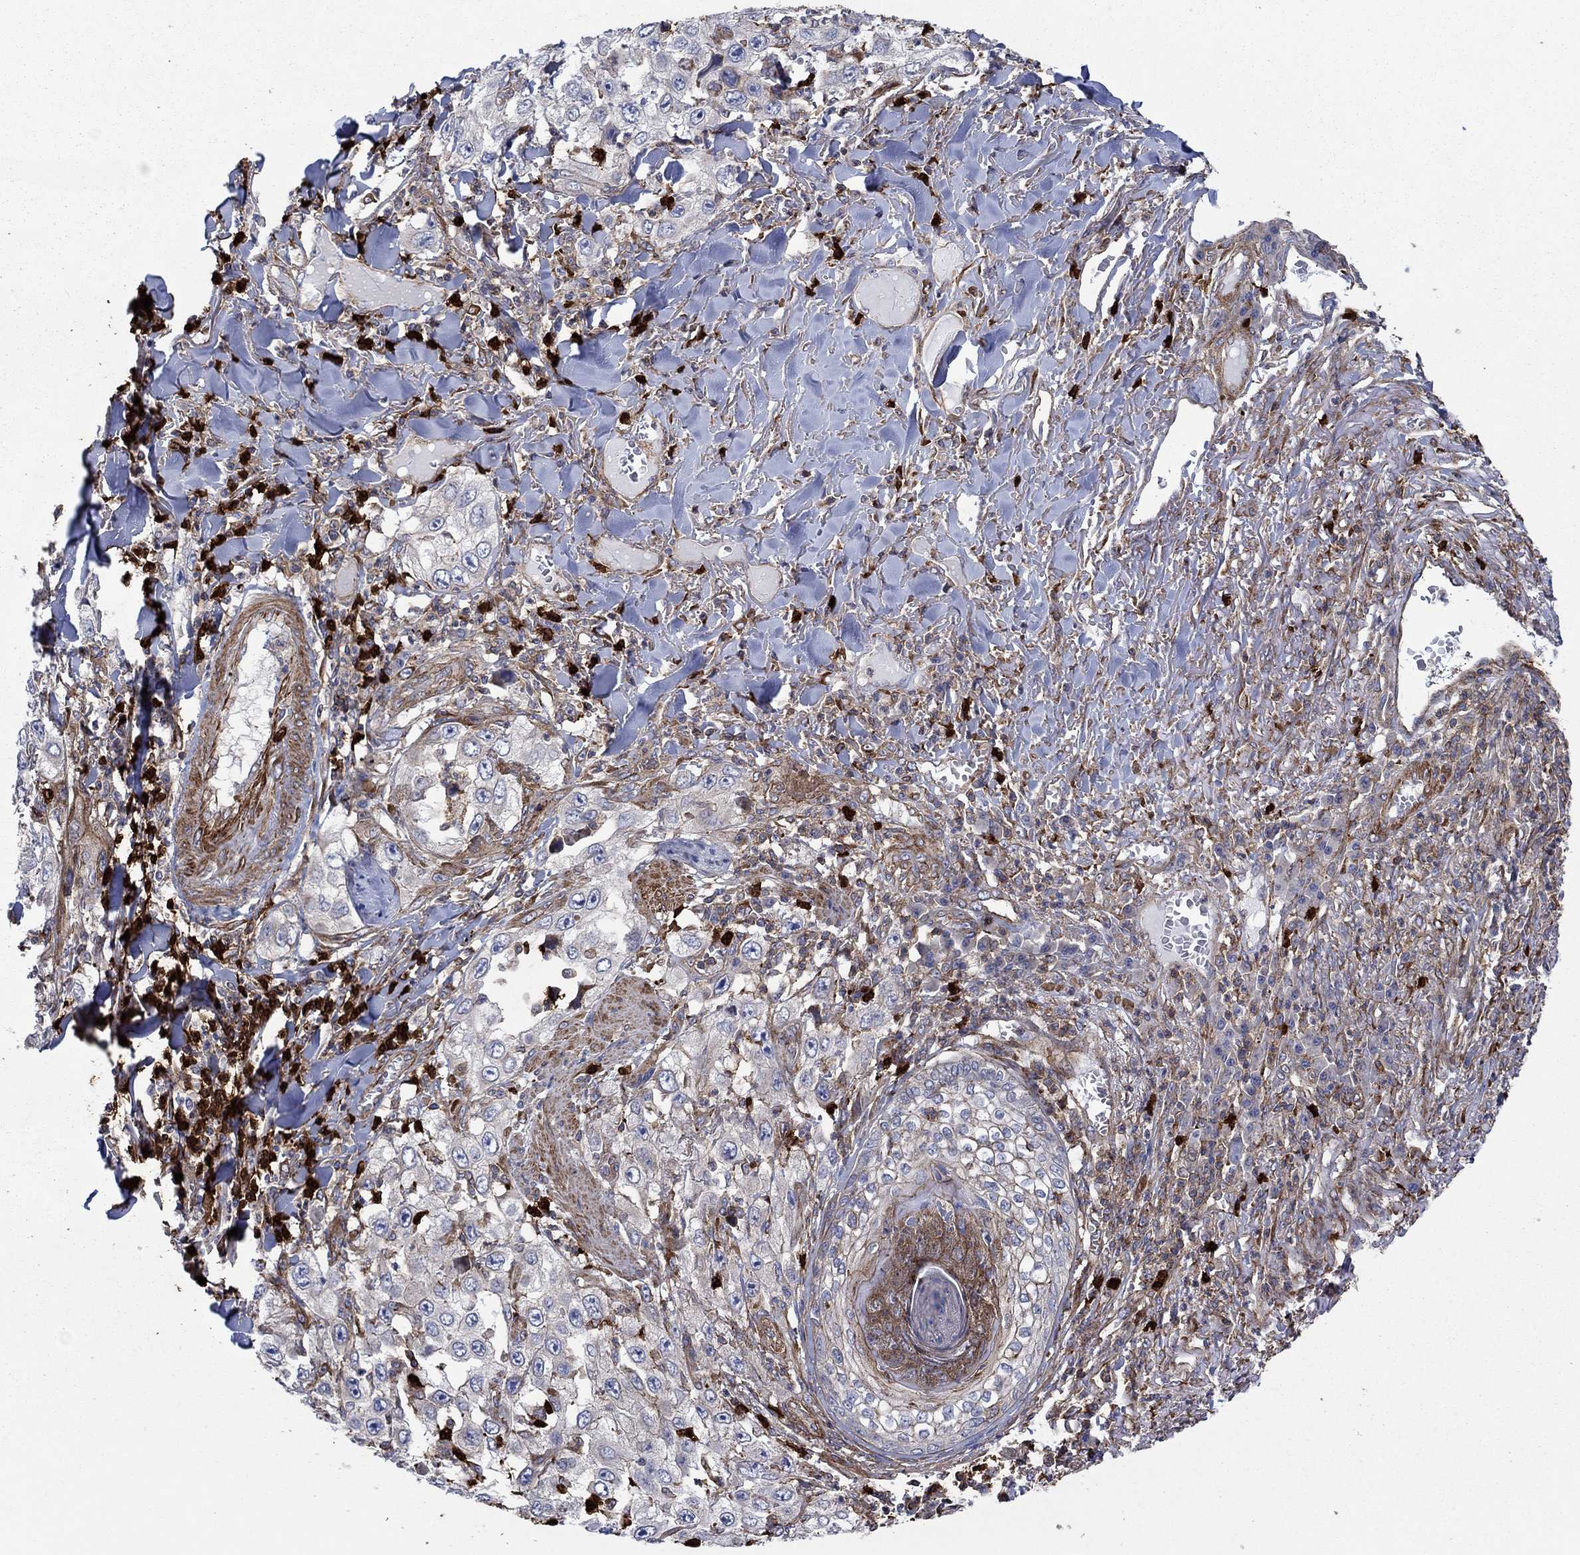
{"staining": {"intensity": "strong", "quantity": "<25%", "location": "cytoplasmic/membranous"}, "tissue": "skin cancer", "cell_type": "Tumor cells", "image_type": "cancer", "snomed": [{"axis": "morphology", "description": "Squamous cell carcinoma, NOS"}, {"axis": "topography", "description": "Skin"}], "caption": "Tumor cells show medium levels of strong cytoplasmic/membranous staining in about <25% of cells in human skin squamous cell carcinoma.", "gene": "PAG1", "patient": {"sex": "male", "age": 82}}